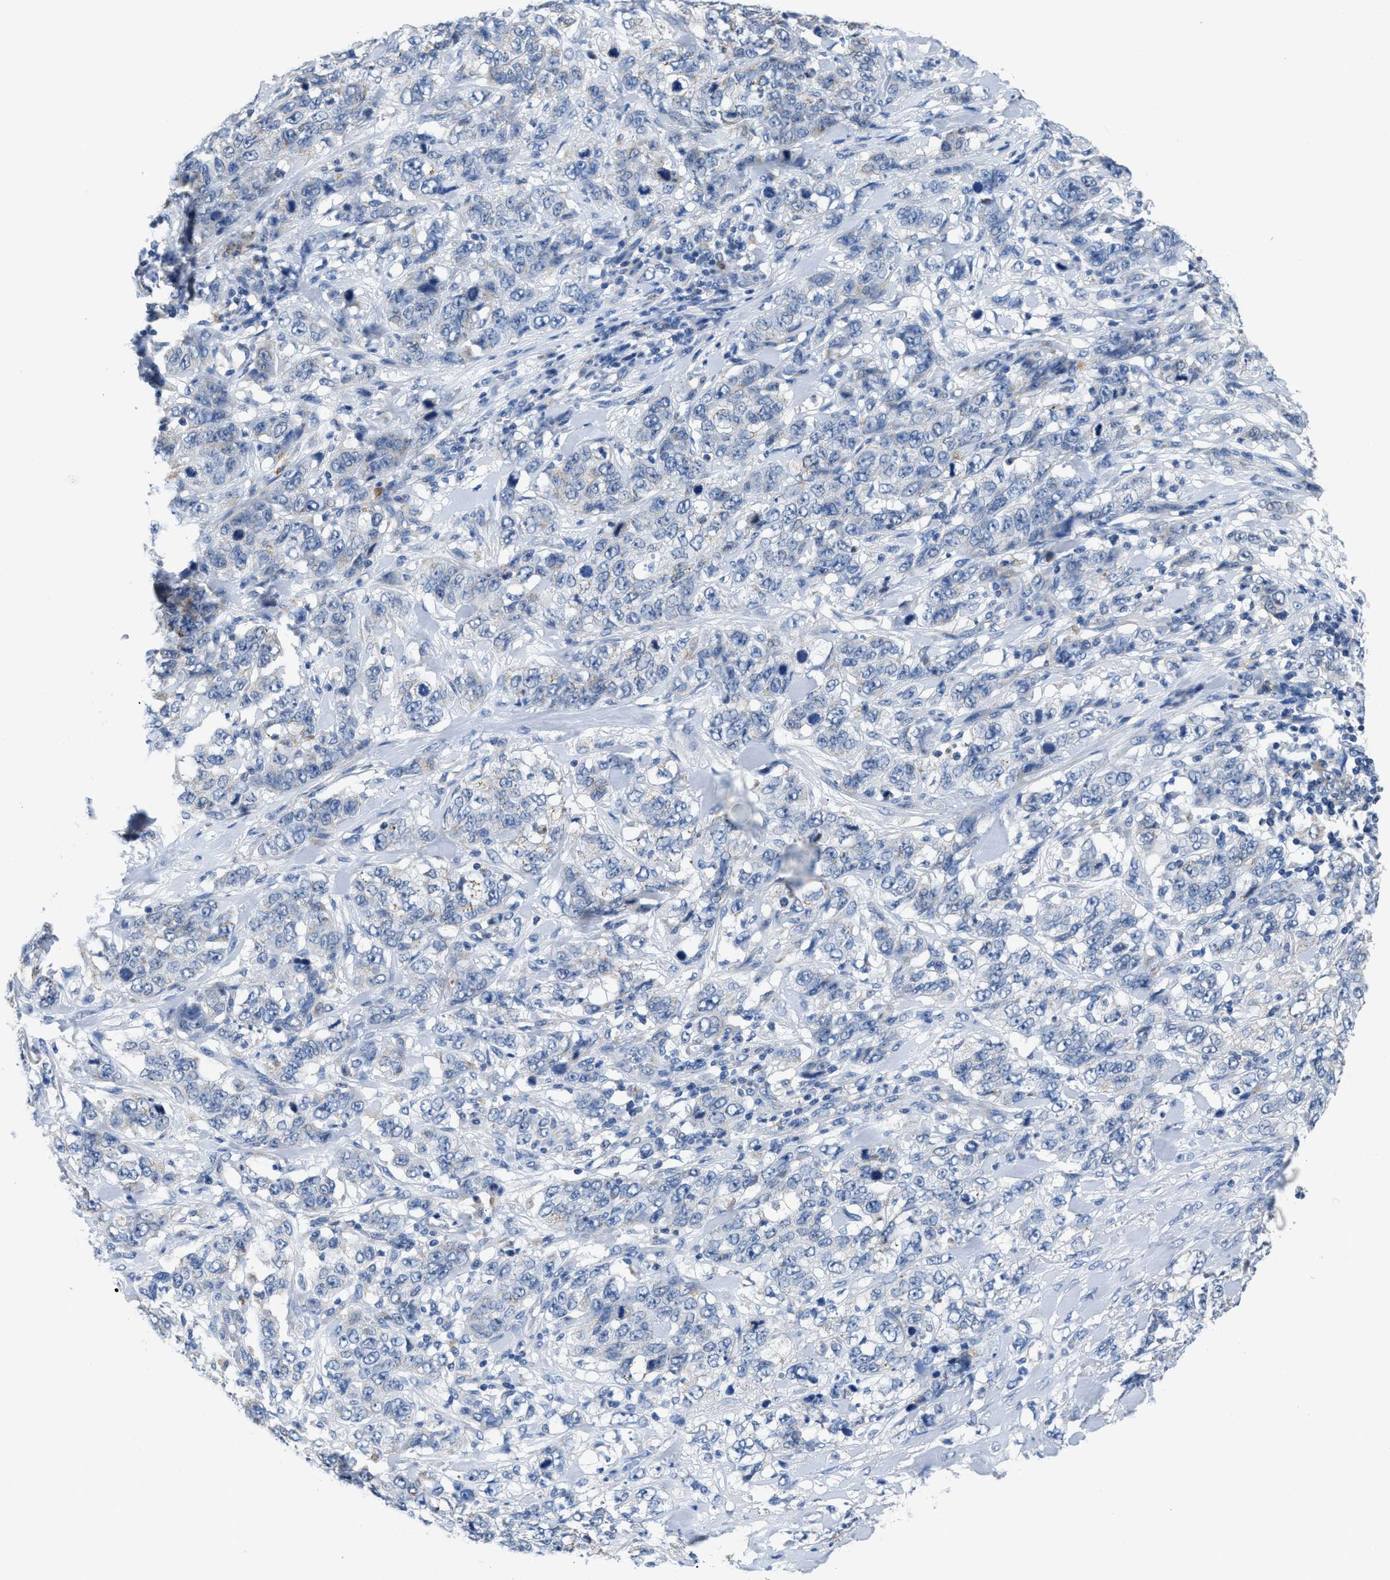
{"staining": {"intensity": "negative", "quantity": "none", "location": "none"}, "tissue": "stomach cancer", "cell_type": "Tumor cells", "image_type": "cancer", "snomed": [{"axis": "morphology", "description": "Adenocarcinoma, NOS"}, {"axis": "topography", "description": "Stomach"}], "caption": "This photomicrograph is of stomach cancer stained with IHC to label a protein in brown with the nuclei are counter-stained blue. There is no positivity in tumor cells.", "gene": "ETFA", "patient": {"sex": "male", "age": 48}}